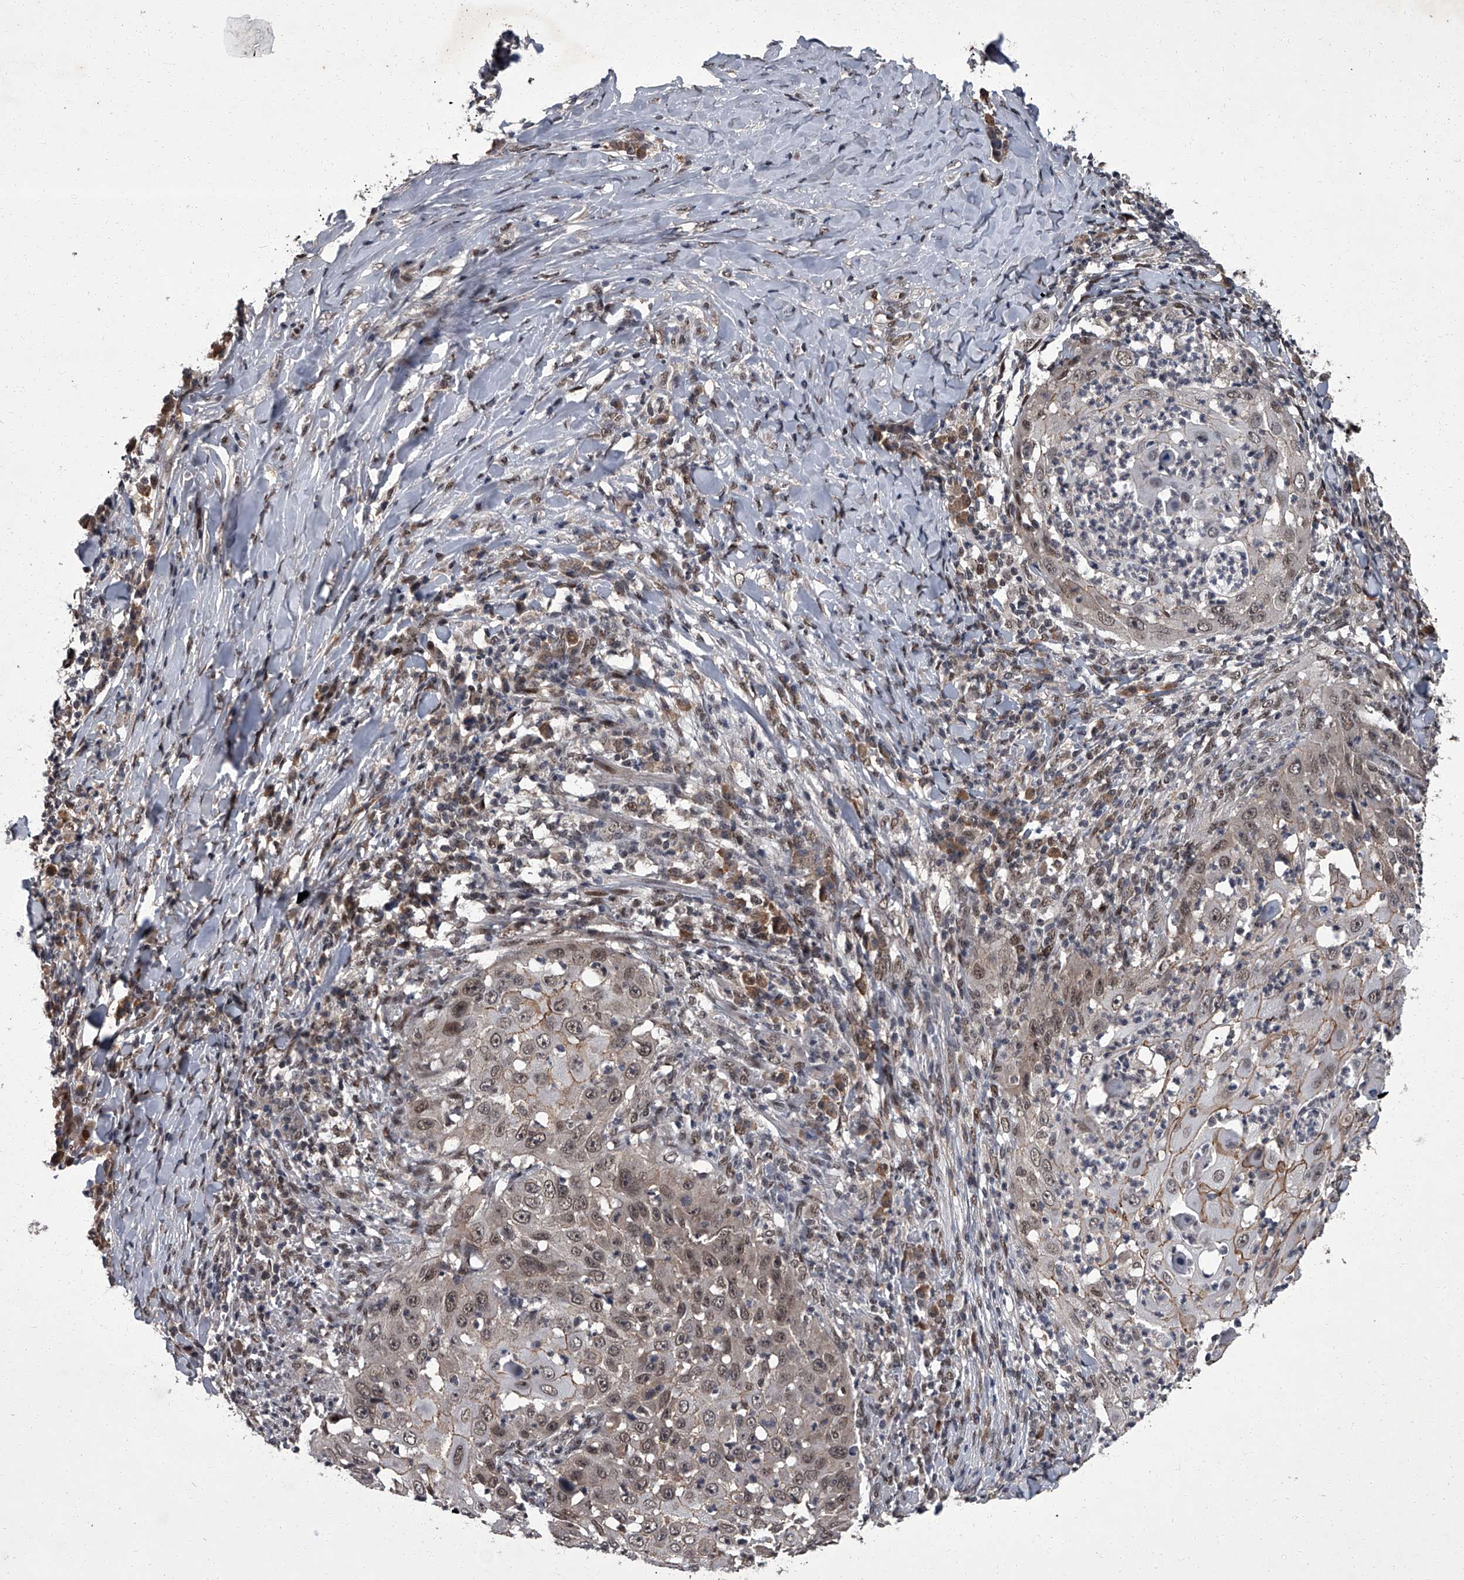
{"staining": {"intensity": "moderate", "quantity": ">75%", "location": "cytoplasmic/membranous,nuclear"}, "tissue": "skin cancer", "cell_type": "Tumor cells", "image_type": "cancer", "snomed": [{"axis": "morphology", "description": "Squamous cell carcinoma, NOS"}, {"axis": "topography", "description": "Skin"}], "caption": "A brown stain labels moderate cytoplasmic/membranous and nuclear expression of a protein in human squamous cell carcinoma (skin) tumor cells.", "gene": "ZNF518B", "patient": {"sex": "female", "age": 44}}